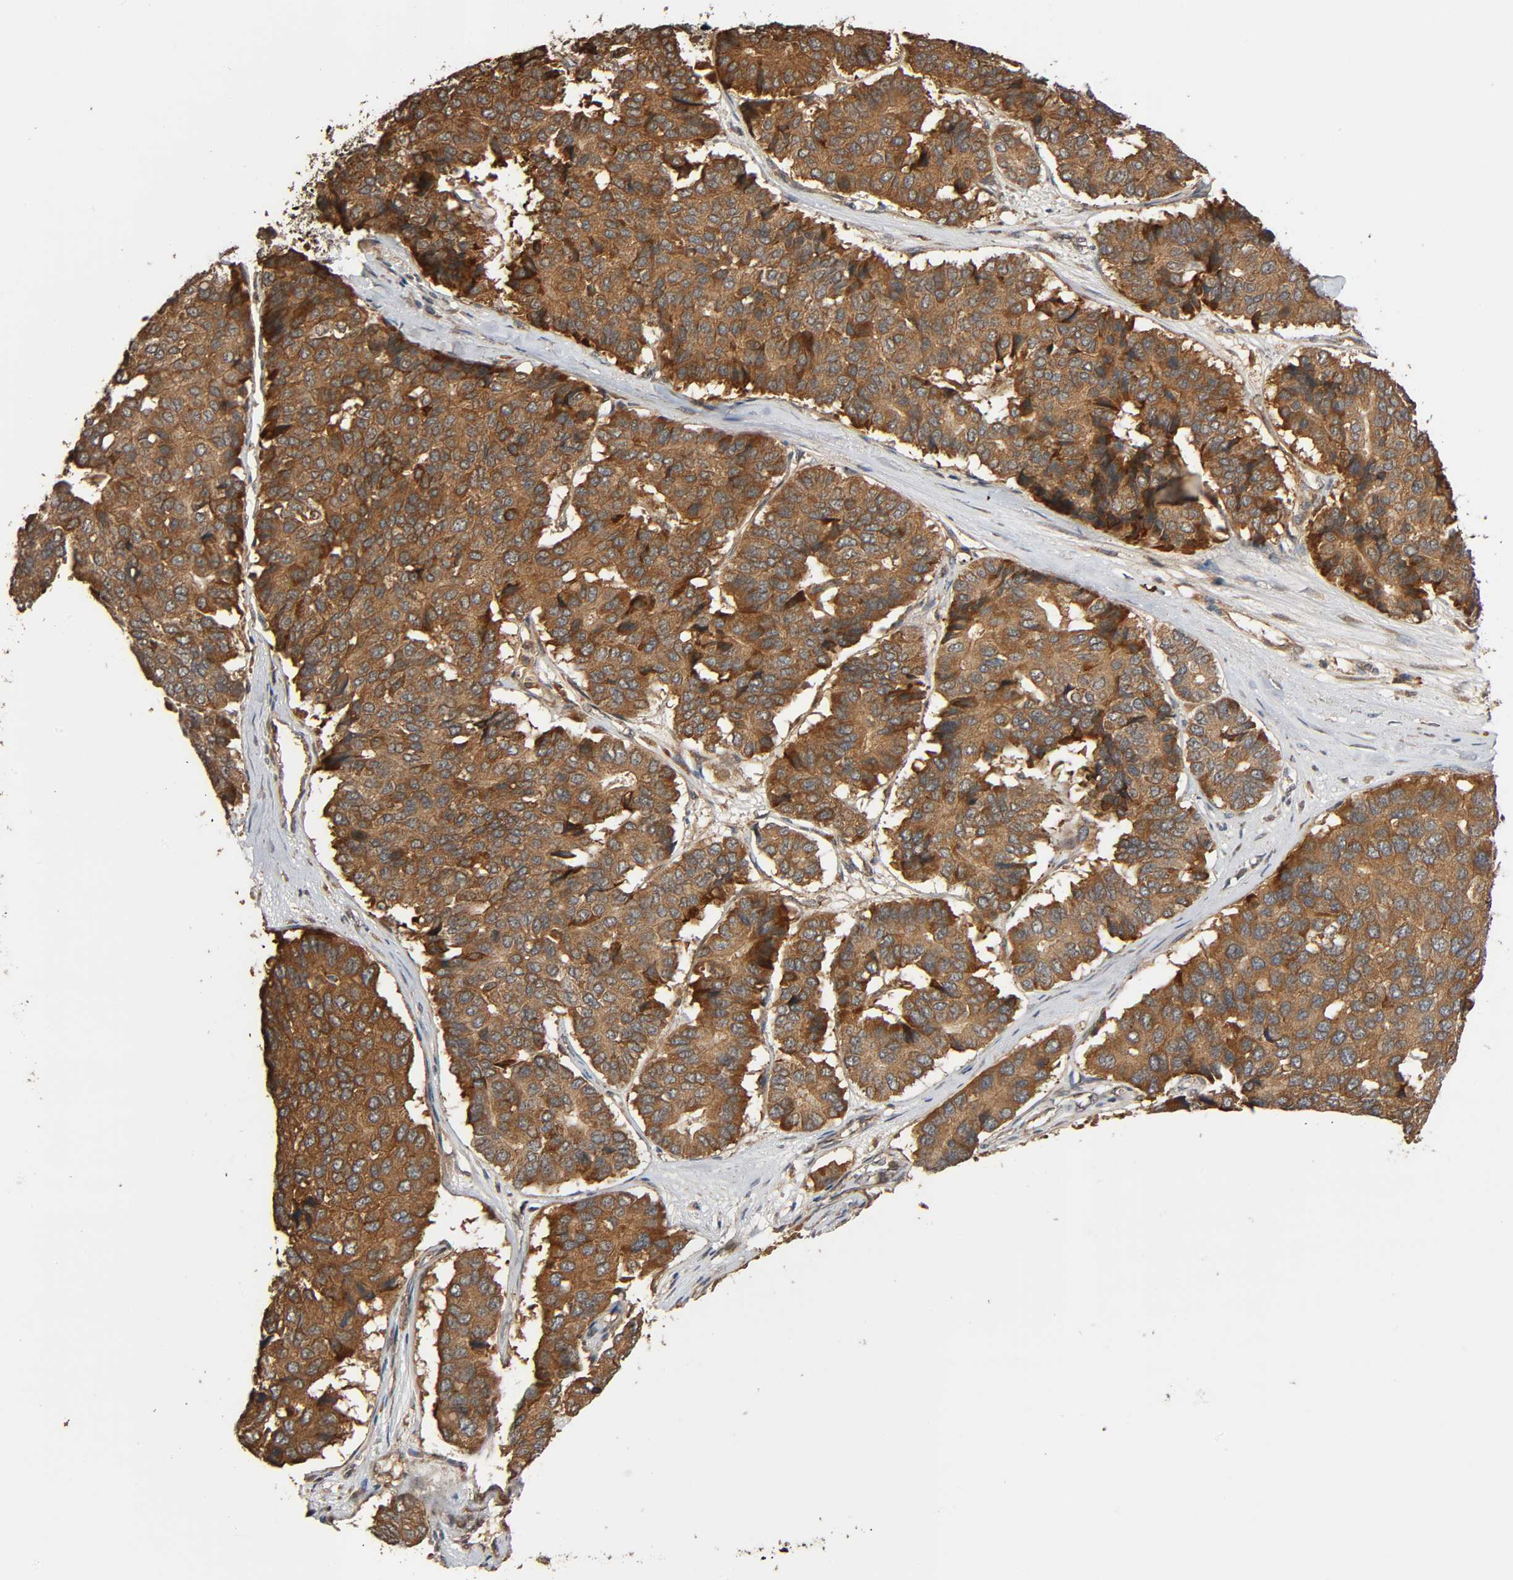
{"staining": {"intensity": "strong", "quantity": ">75%", "location": "cytoplasmic/membranous"}, "tissue": "pancreatic cancer", "cell_type": "Tumor cells", "image_type": "cancer", "snomed": [{"axis": "morphology", "description": "Adenocarcinoma, NOS"}, {"axis": "topography", "description": "Pancreas"}], "caption": "The micrograph reveals a brown stain indicating the presence of a protein in the cytoplasmic/membranous of tumor cells in pancreatic cancer.", "gene": "MAP3K8", "patient": {"sex": "male", "age": 50}}